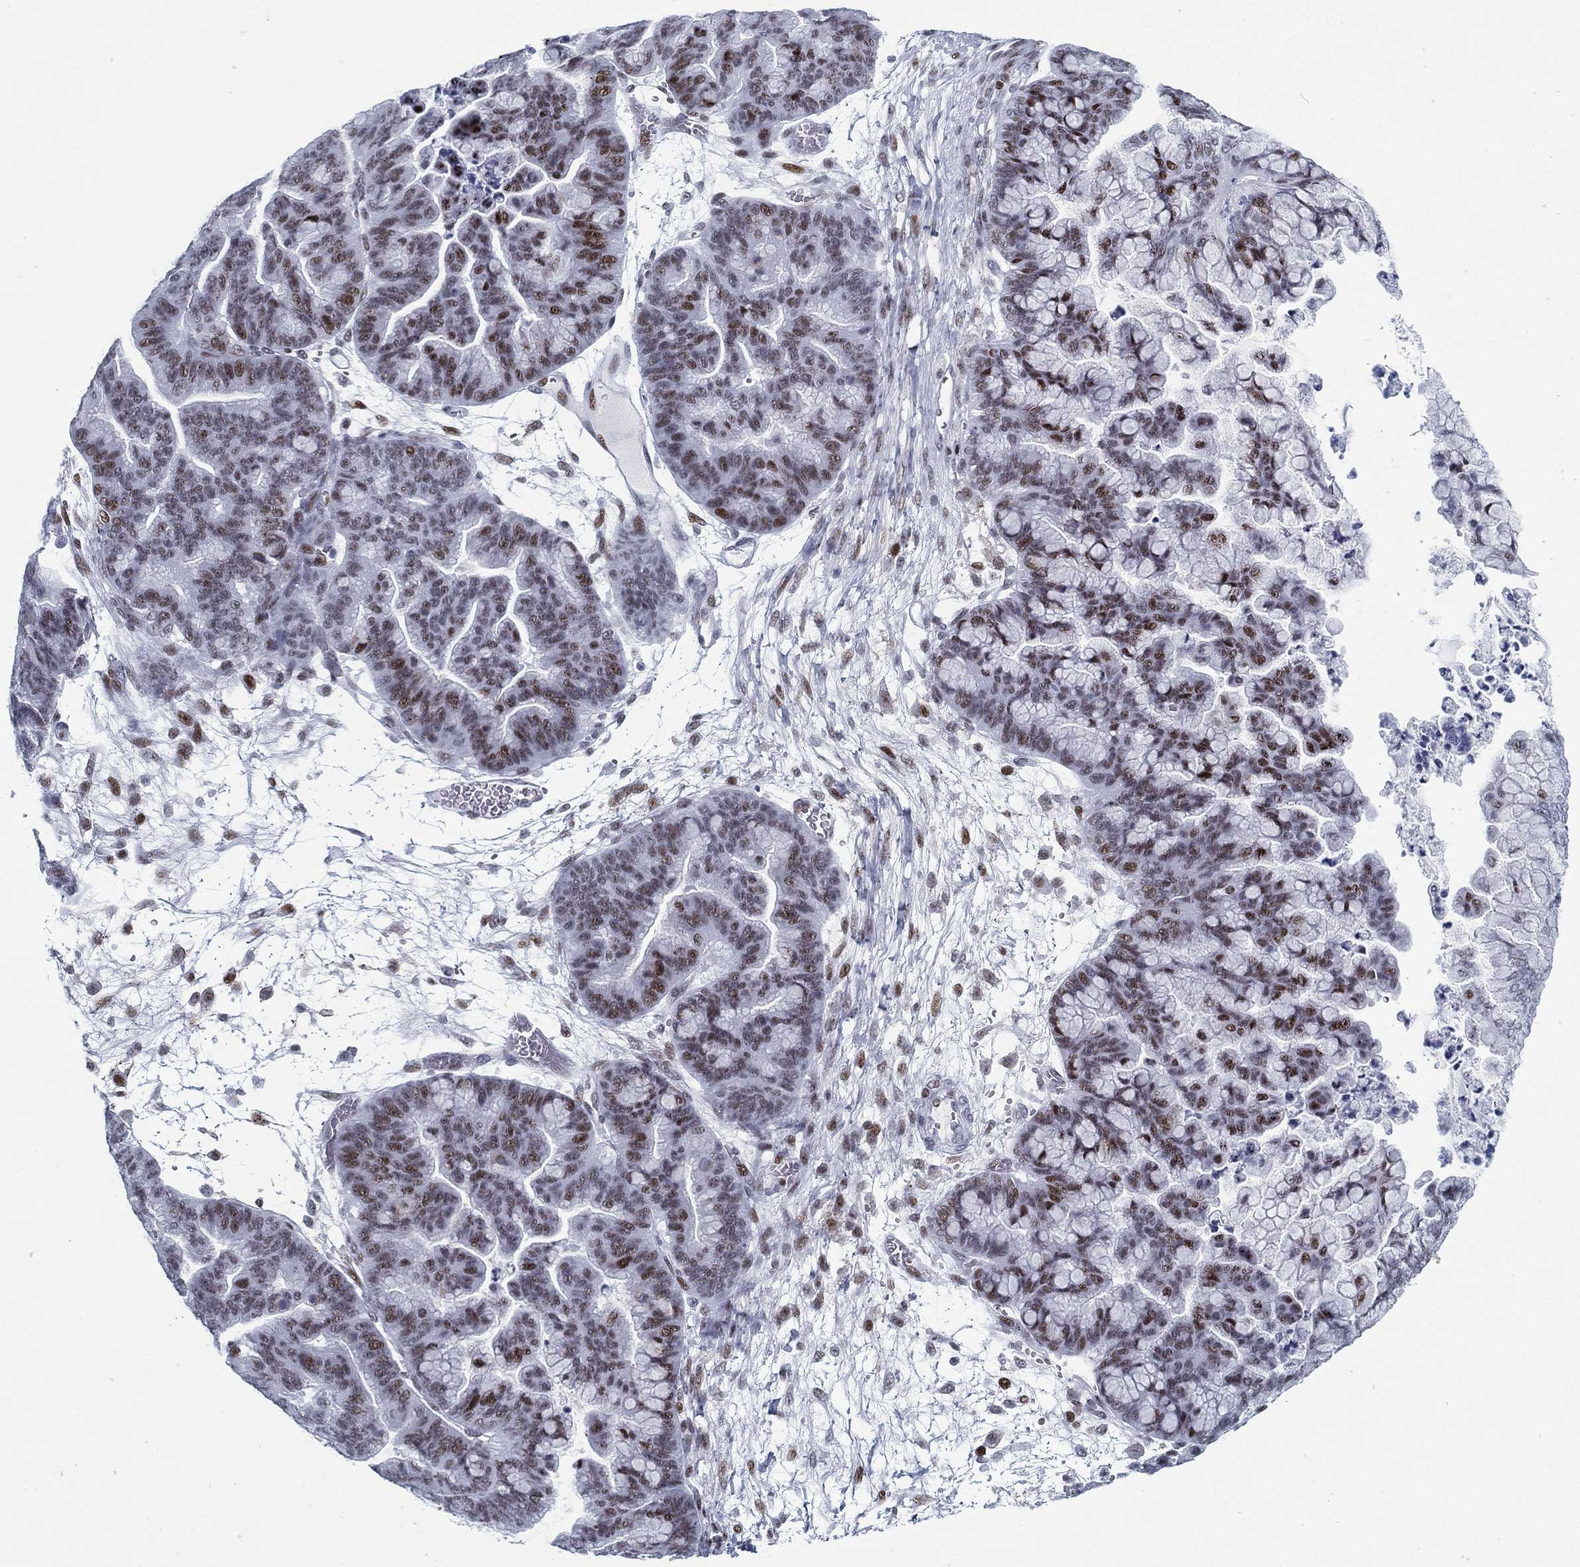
{"staining": {"intensity": "moderate", "quantity": "25%-75%", "location": "nuclear"}, "tissue": "ovarian cancer", "cell_type": "Tumor cells", "image_type": "cancer", "snomed": [{"axis": "morphology", "description": "Cystadenocarcinoma, mucinous, NOS"}, {"axis": "topography", "description": "Ovary"}], "caption": "Brown immunohistochemical staining in ovarian mucinous cystadenocarcinoma reveals moderate nuclear positivity in about 25%-75% of tumor cells.", "gene": "CYB561D2", "patient": {"sex": "female", "age": 67}}